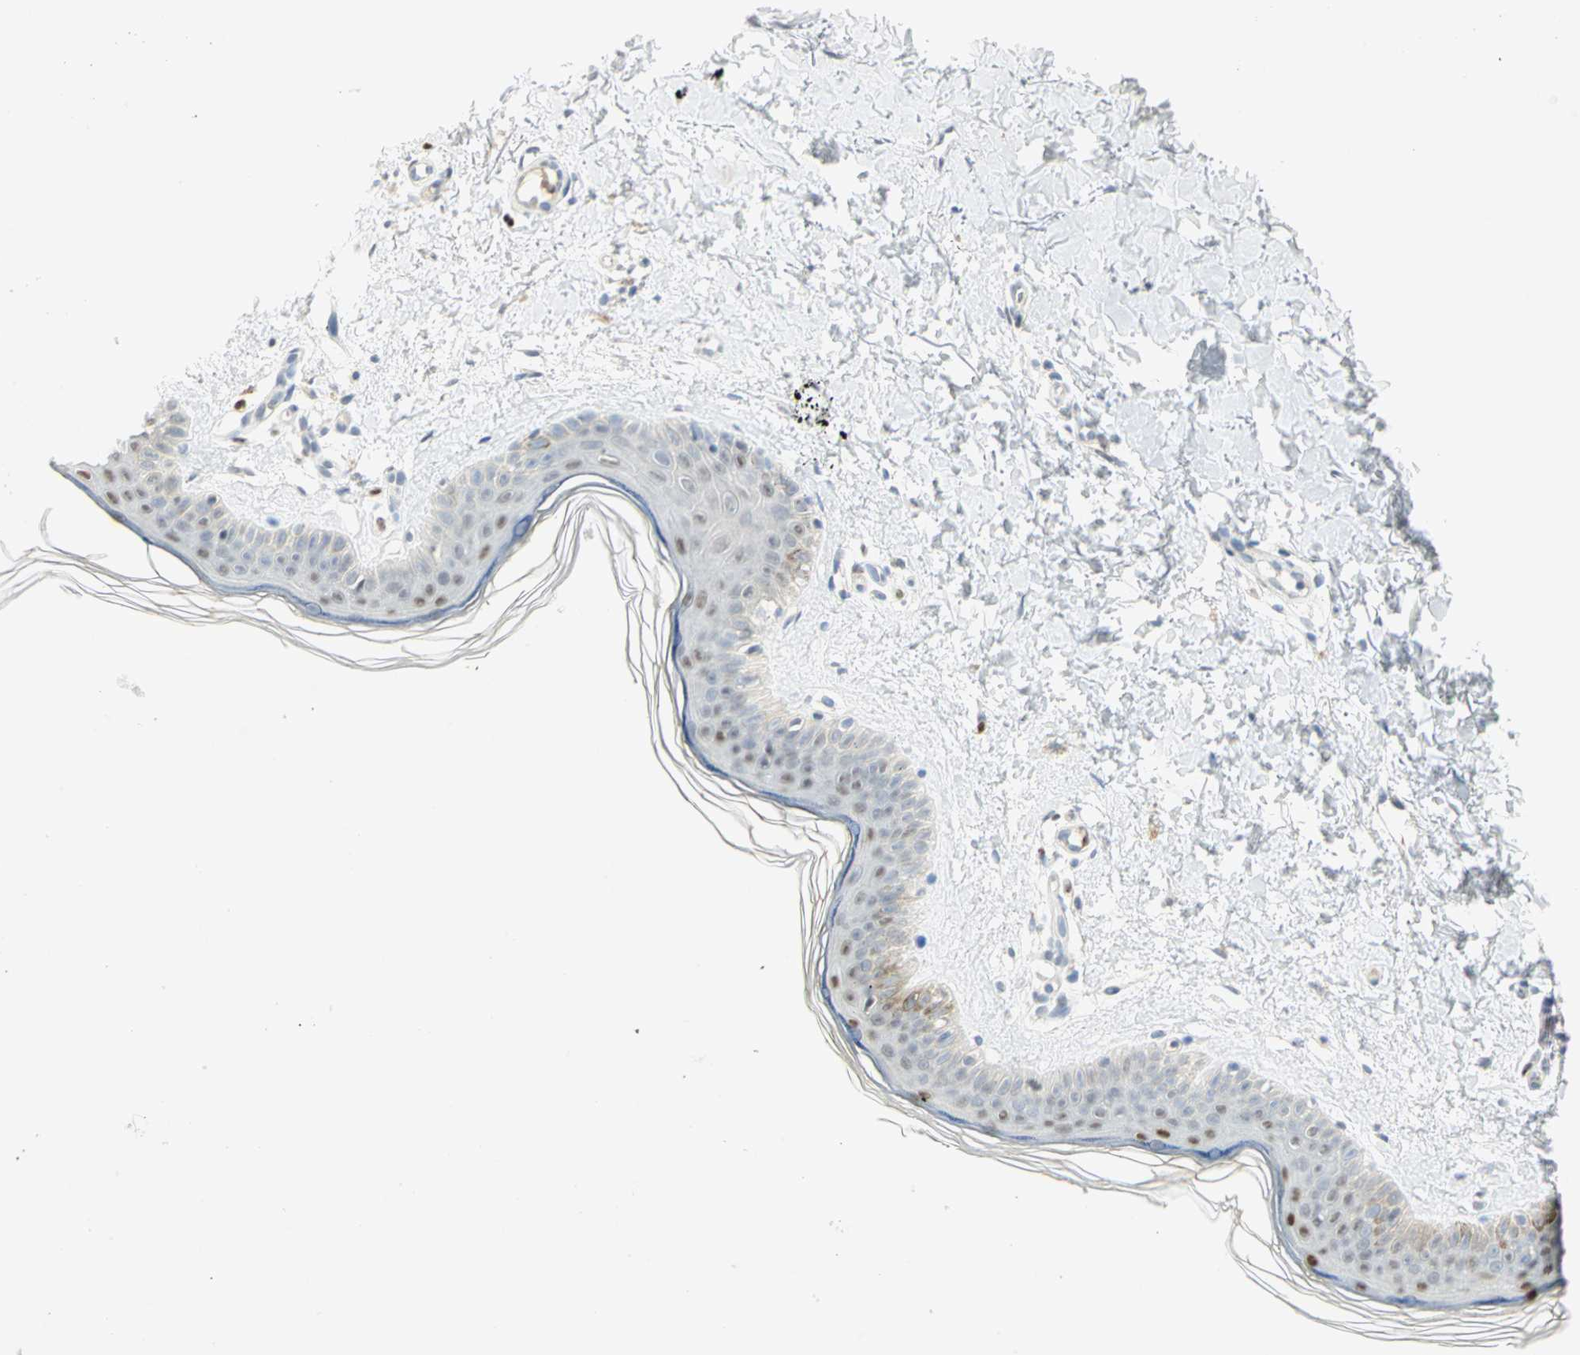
{"staining": {"intensity": "negative", "quantity": "none", "location": "none"}, "tissue": "skin", "cell_type": "Fibroblasts", "image_type": "normal", "snomed": [{"axis": "morphology", "description": "Normal tissue, NOS"}, {"axis": "topography", "description": "Skin"}], "caption": "Immunohistochemistry (IHC) photomicrograph of normal skin: skin stained with DAB displays no significant protein staining in fibroblasts.", "gene": "BCL6", "patient": {"sex": "female", "age": 56}}